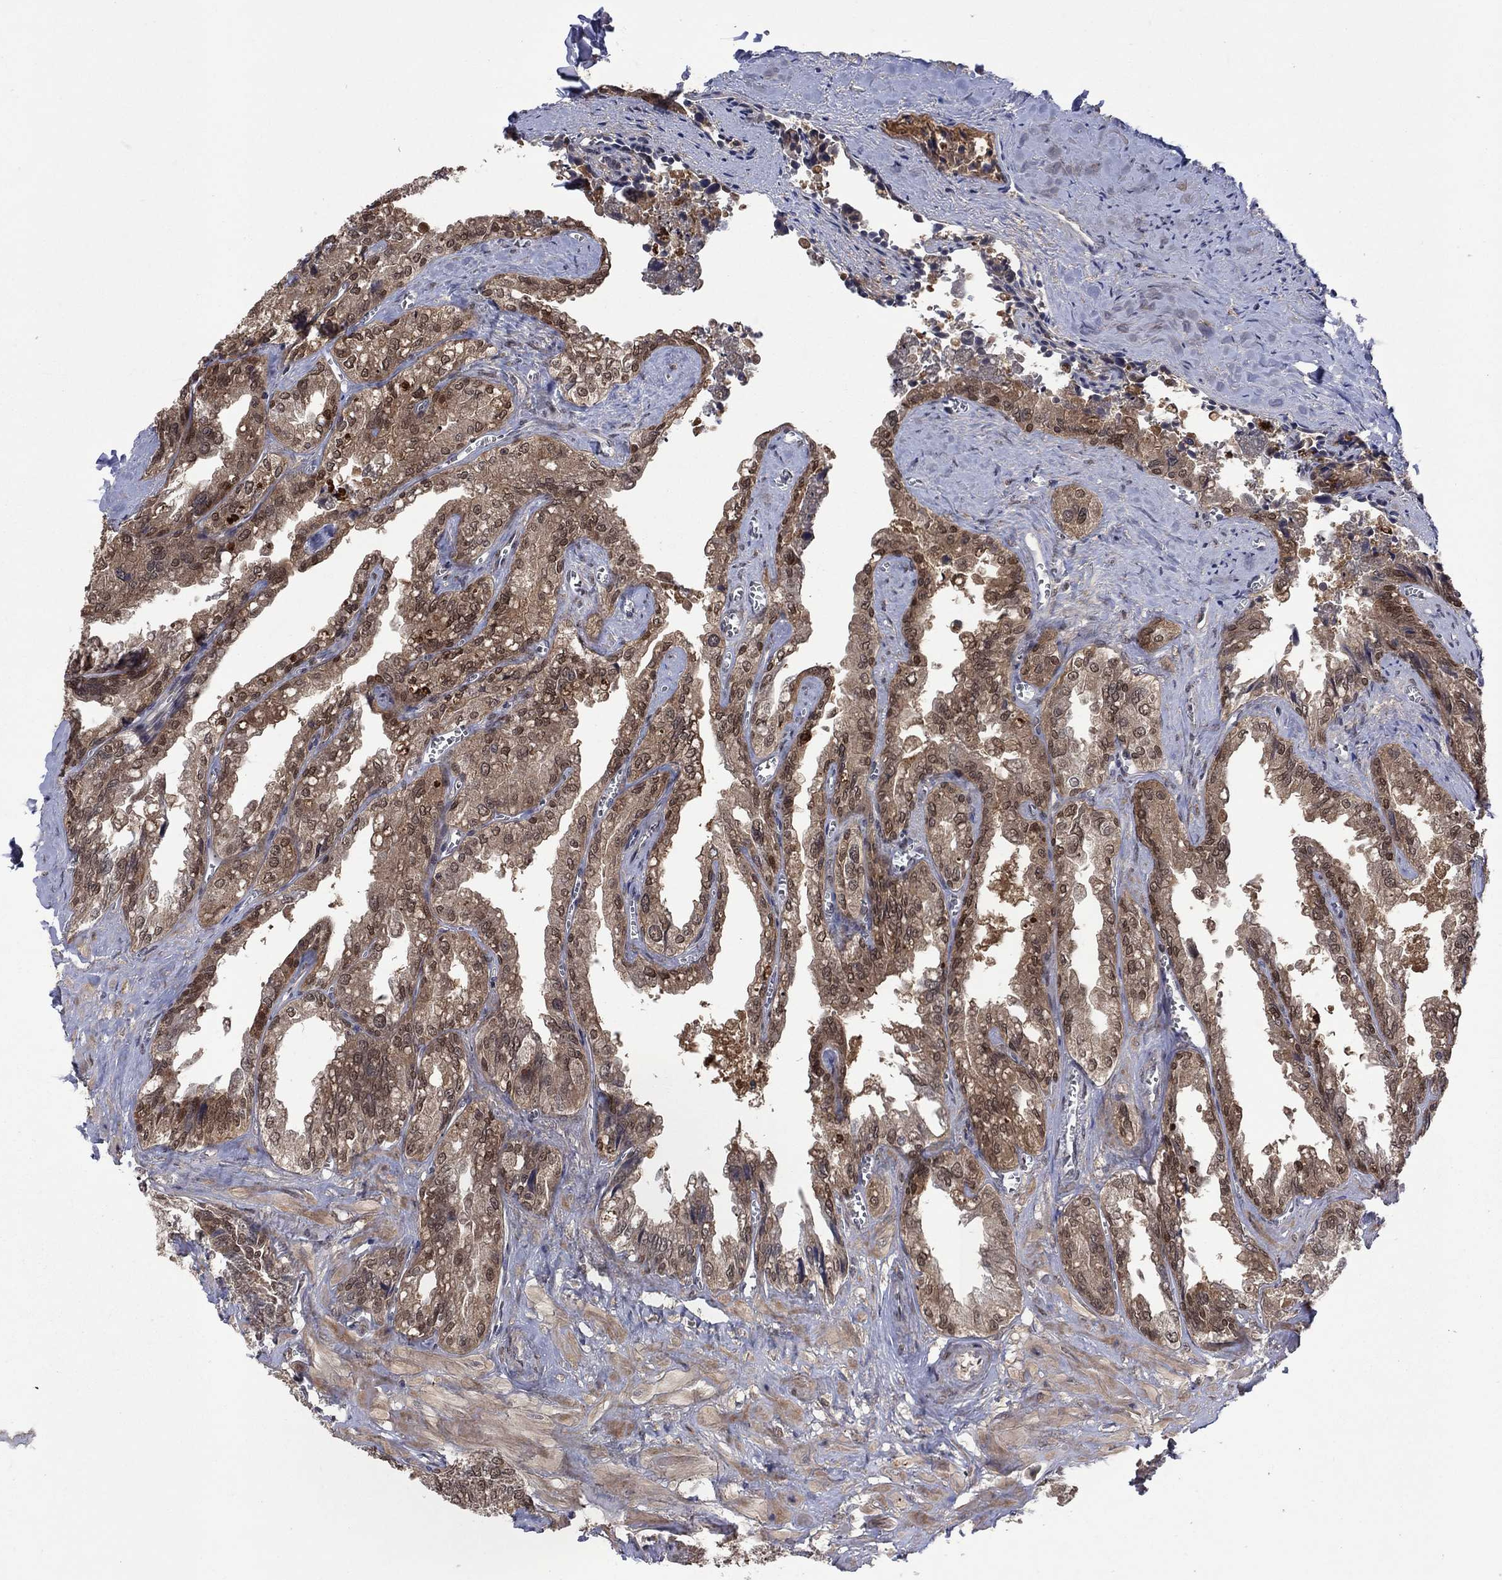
{"staining": {"intensity": "moderate", "quantity": ">75%", "location": "cytoplasmic/membranous"}, "tissue": "seminal vesicle", "cell_type": "Glandular cells", "image_type": "normal", "snomed": [{"axis": "morphology", "description": "Normal tissue, NOS"}, {"axis": "topography", "description": "Seminal veicle"}], "caption": "Glandular cells exhibit moderate cytoplasmic/membranous positivity in about >75% of cells in benign seminal vesicle.", "gene": "IAH1", "patient": {"sex": "male", "age": 67}}